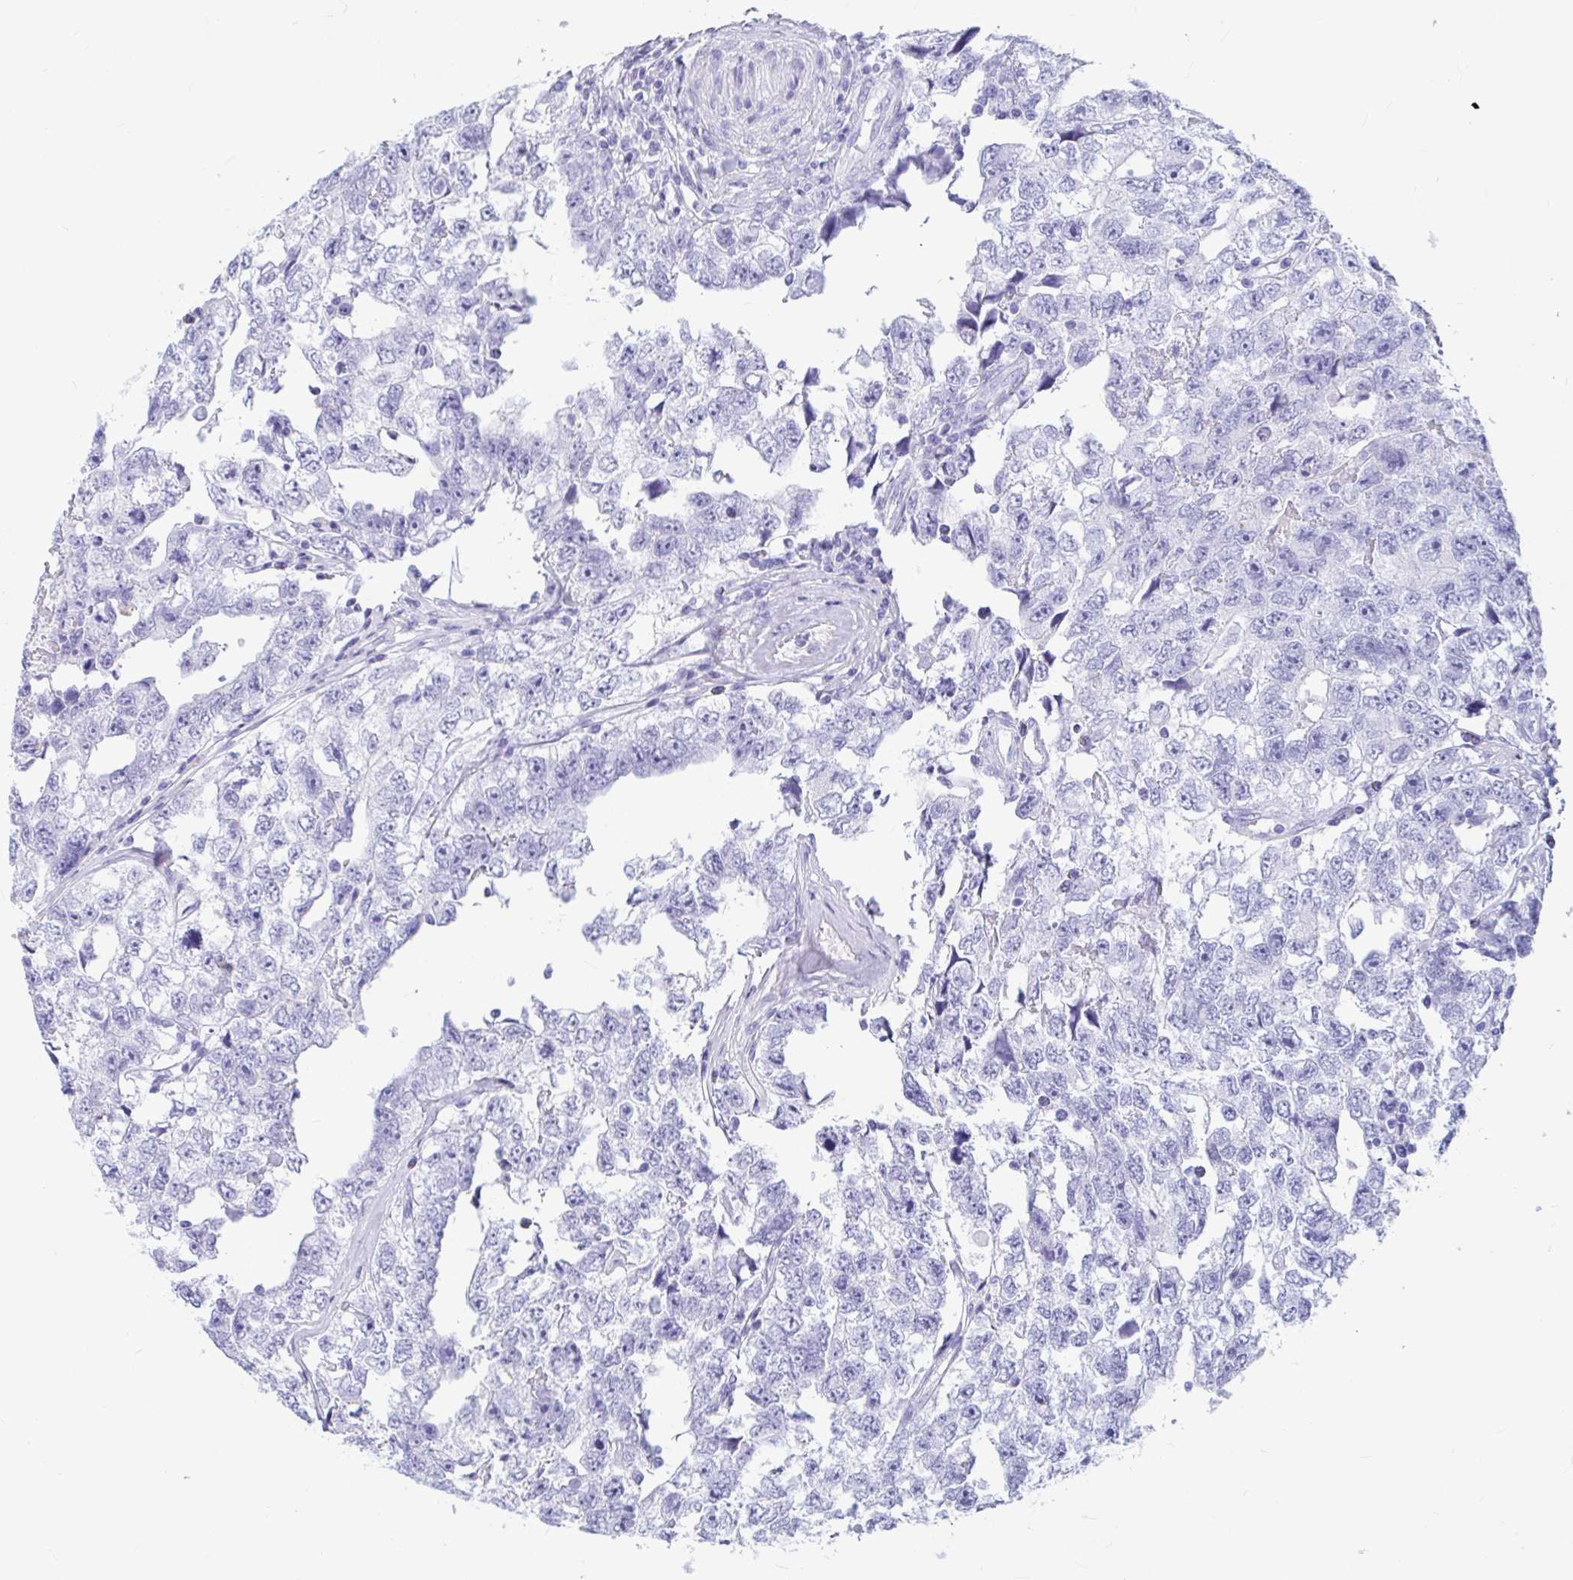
{"staining": {"intensity": "negative", "quantity": "none", "location": "none"}, "tissue": "testis cancer", "cell_type": "Tumor cells", "image_type": "cancer", "snomed": [{"axis": "morphology", "description": "Carcinoma, Embryonal, NOS"}, {"axis": "topography", "description": "Testis"}], "caption": "Immunohistochemistry (IHC) photomicrograph of neoplastic tissue: testis embryonal carcinoma stained with DAB demonstrates no significant protein staining in tumor cells. (Stains: DAB (3,3'-diaminobenzidine) IHC with hematoxylin counter stain, Microscopy: brightfield microscopy at high magnification).", "gene": "OR5J2", "patient": {"sex": "male", "age": 22}}